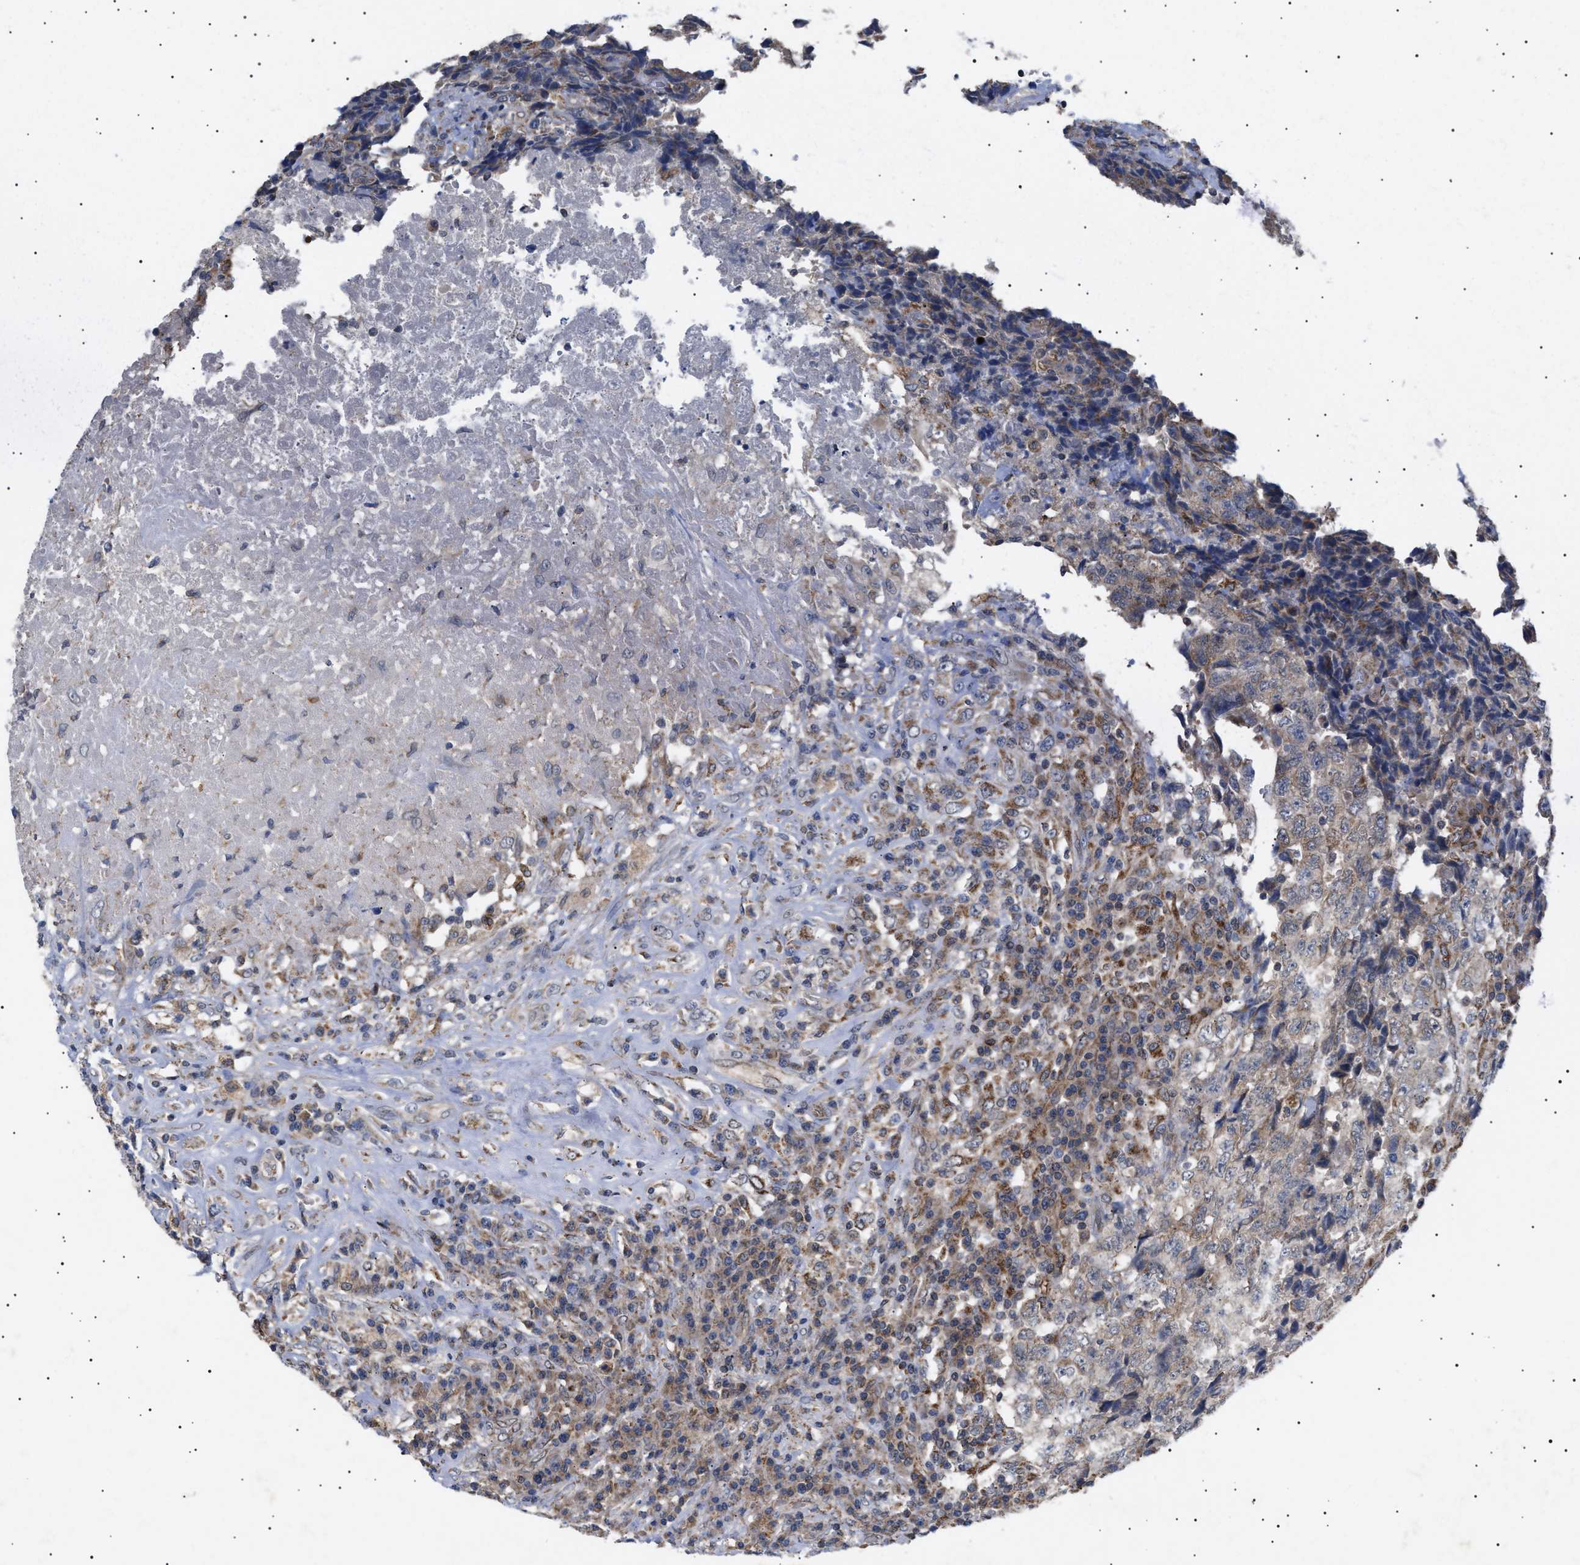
{"staining": {"intensity": "moderate", "quantity": "25%-75%", "location": "cytoplasmic/membranous"}, "tissue": "testis cancer", "cell_type": "Tumor cells", "image_type": "cancer", "snomed": [{"axis": "morphology", "description": "Necrosis, NOS"}, {"axis": "morphology", "description": "Carcinoma, Embryonal, NOS"}, {"axis": "topography", "description": "Testis"}], "caption": "There is medium levels of moderate cytoplasmic/membranous expression in tumor cells of testis cancer (embryonal carcinoma), as demonstrated by immunohistochemical staining (brown color).", "gene": "SIRT5", "patient": {"sex": "male", "age": 19}}